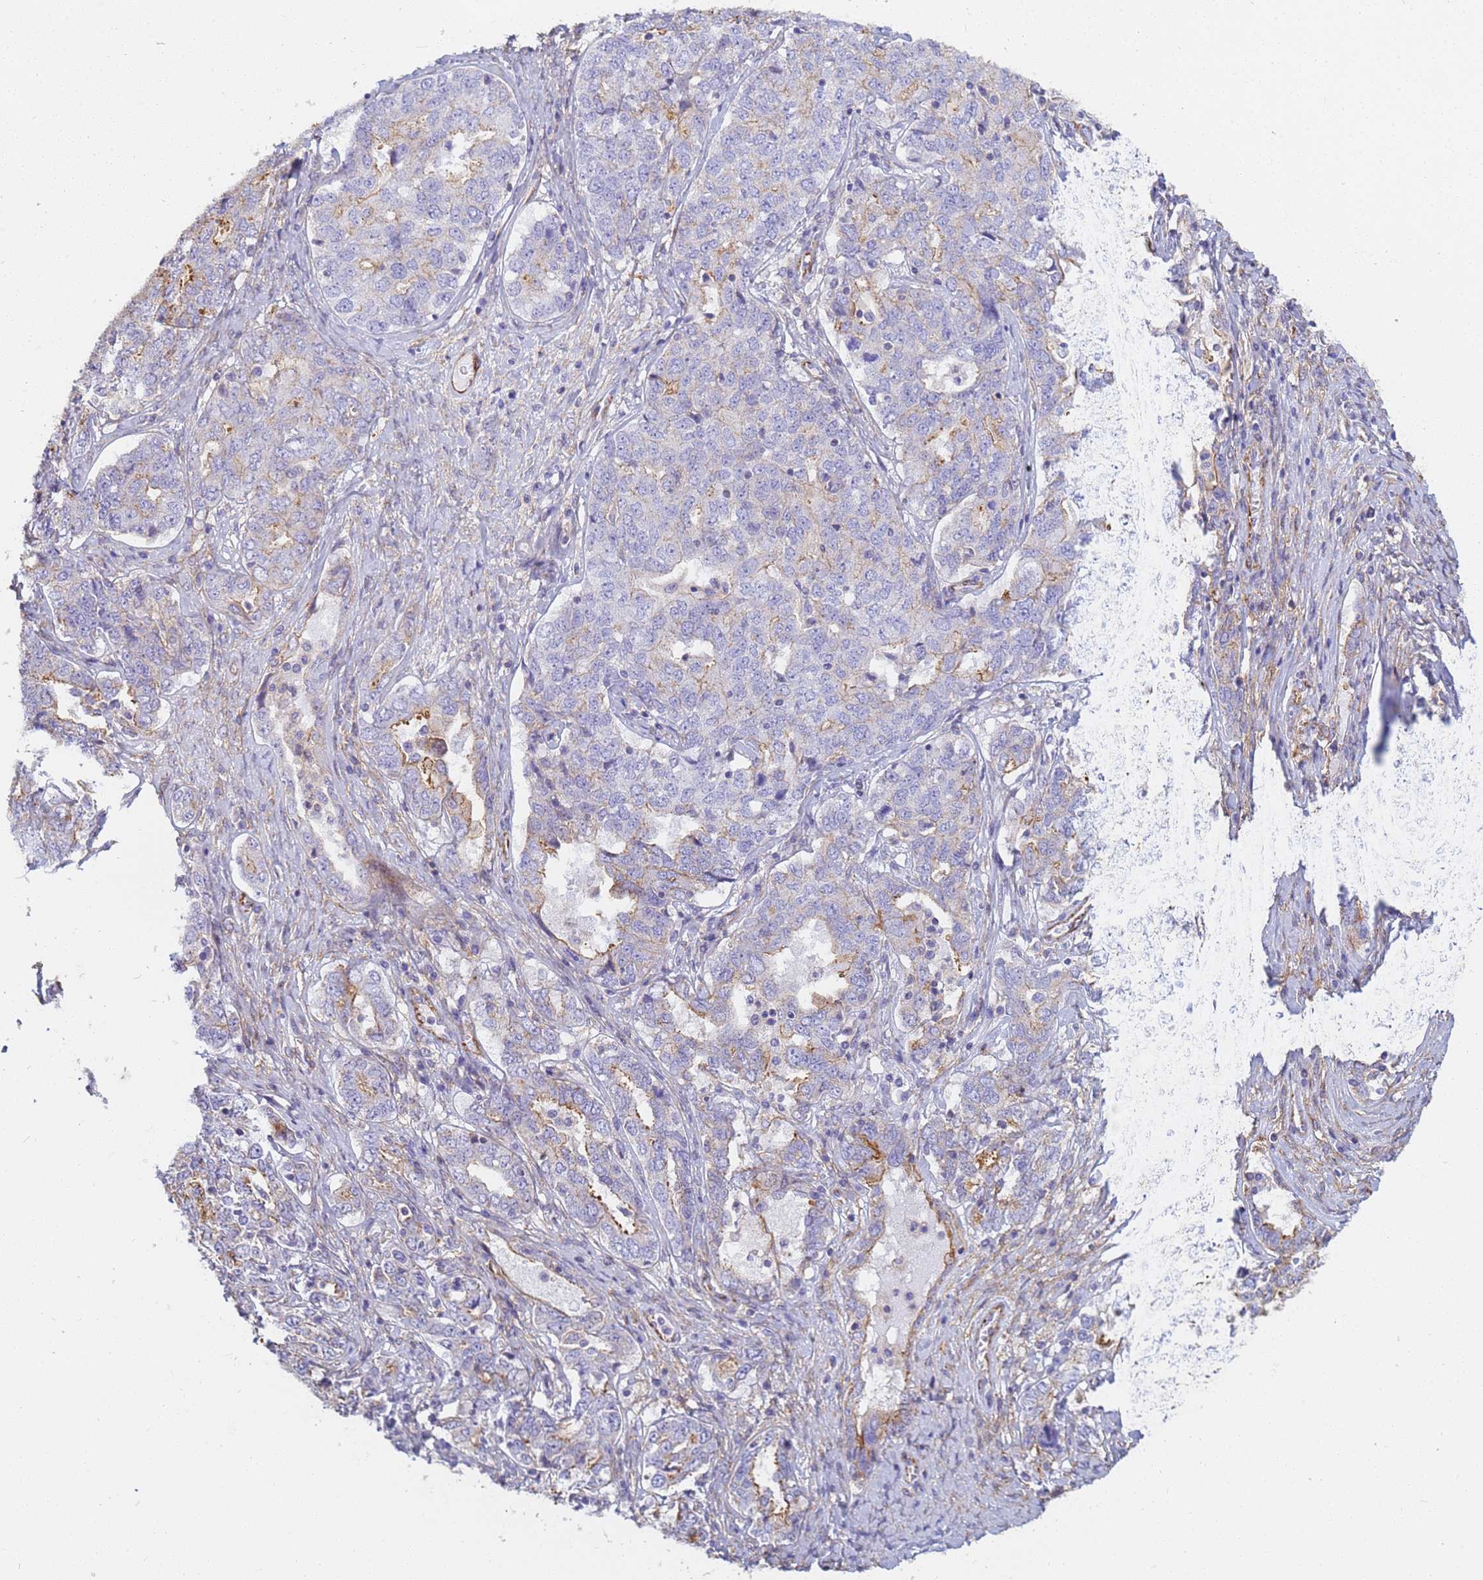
{"staining": {"intensity": "moderate", "quantity": "25%-75%", "location": "cytoplasmic/membranous"}, "tissue": "ovarian cancer", "cell_type": "Tumor cells", "image_type": "cancer", "snomed": [{"axis": "morphology", "description": "Carcinoma, endometroid"}, {"axis": "topography", "description": "Ovary"}], "caption": "Tumor cells demonstrate medium levels of moderate cytoplasmic/membranous expression in about 25%-75% of cells in human ovarian cancer (endometroid carcinoma).", "gene": "TPM1", "patient": {"sex": "female", "age": 62}}